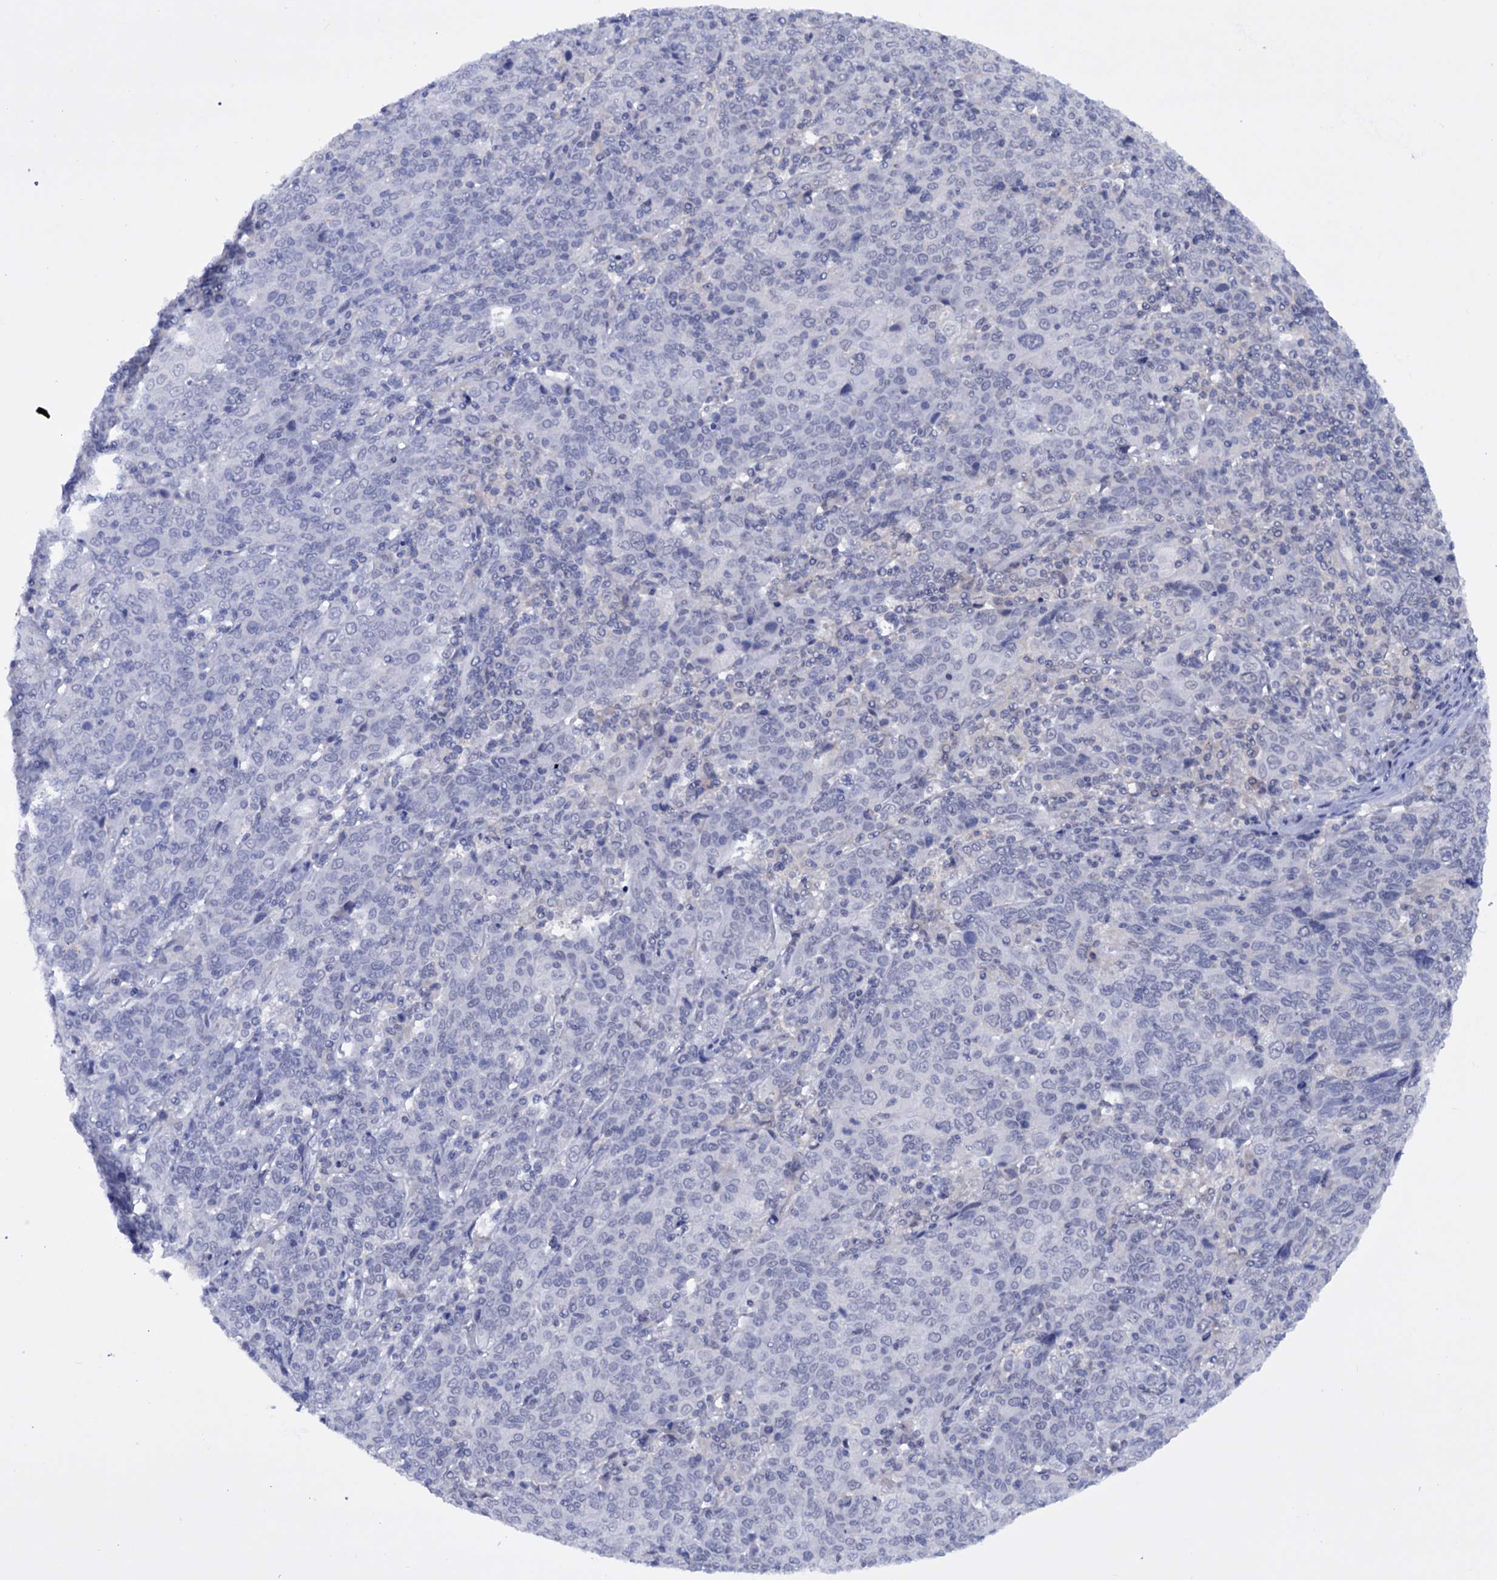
{"staining": {"intensity": "negative", "quantity": "none", "location": "none"}, "tissue": "cervical cancer", "cell_type": "Tumor cells", "image_type": "cancer", "snomed": [{"axis": "morphology", "description": "Squamous cell carcinoma, NOS"}, {"axis": "topography", "description": "Cervix"}], "caption": "DAB immunohistochemical staining of human cervical cancer (squamous cell carcinoma) exhibits no significant positivity in tumor cells.", "gene": "TBC1D12", "patient": {"sex": "female", "age": 67}}